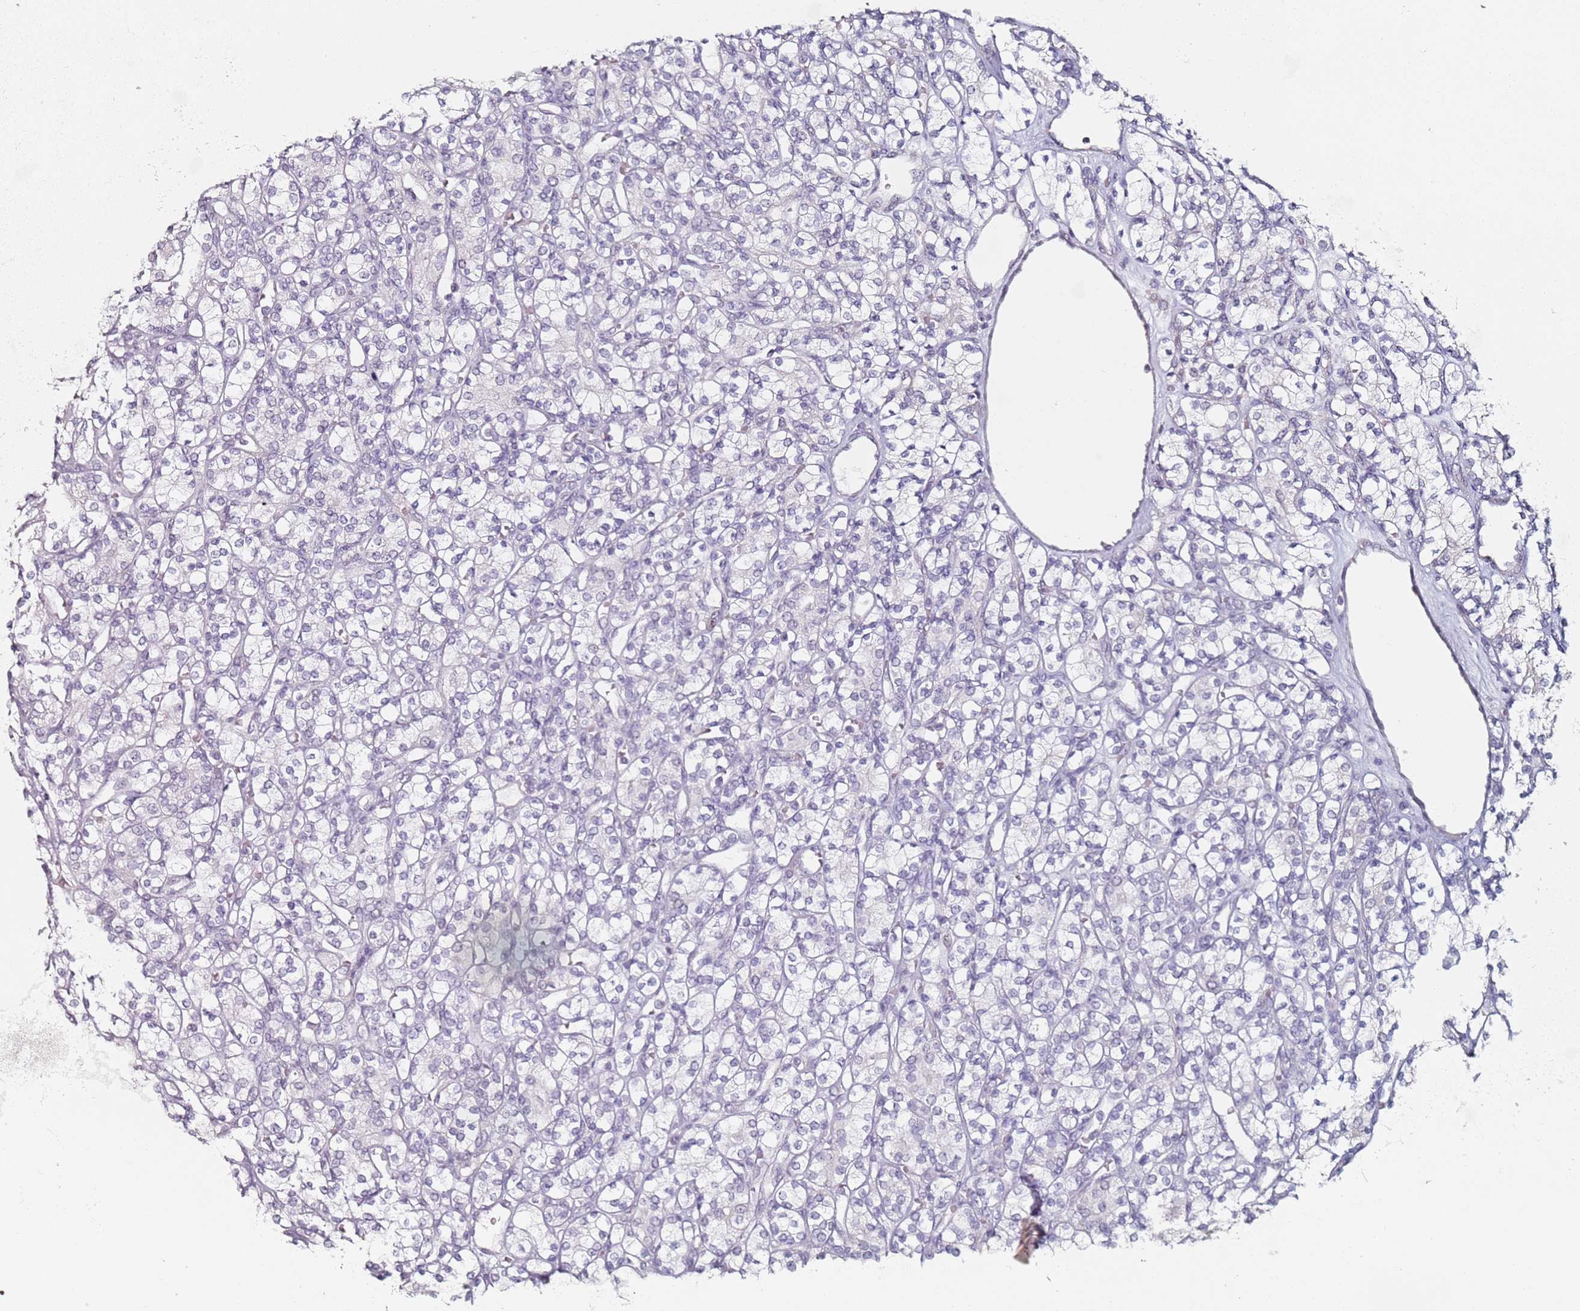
{"staining": {"intensity": "negative", "quantity": "none", "location": "none"}, "tissue": "renal cancer", "cell_type": "Tumor cells", "image_type": "cancer", "snomed": [{"axis": "morphology", "description": "Adenocarcinoma, NOS"}, {"axis": "topography", "description": "Kidney"}], "caption": "This is an immunohistochemistry (IHC) micrograph of human renal cancer (adenocarcinoma). There is no positivity in tumor cells.", "gene": "DNAH11", "patient": {"sex": "male", "age": 77}}